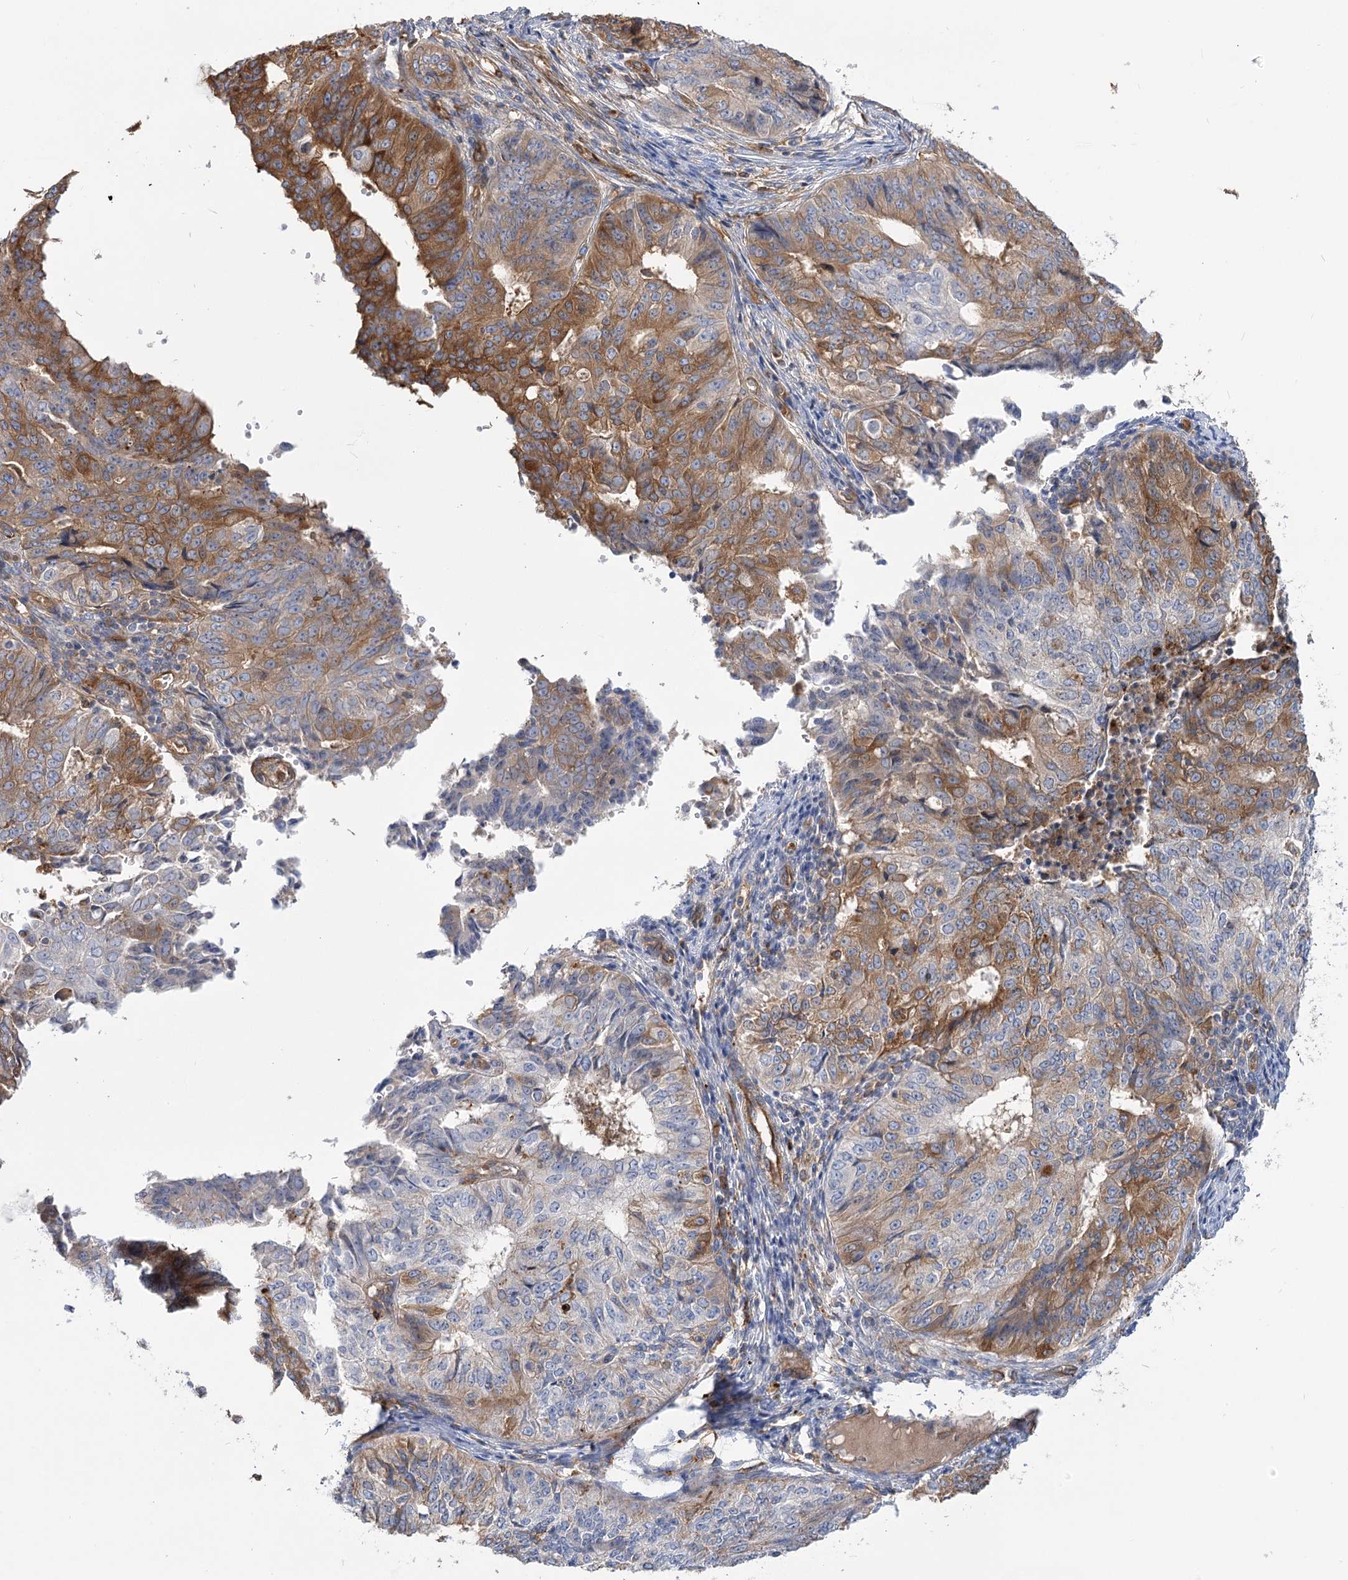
{"staining": {"intensity": "moderate", "quantity": "25%-75%", "location": "cytoplasmic/membranous"}, "tissue": "endometrial cancer", "cell_type": "Tumor cells", "image_type": "cancer", "snomed": [{"axis": "morphology", "description": "Adenocarcinoma, NOS"}, {"axis": "topography", "description": "Endometrium"}], "caption": "Endometrial cancer stained with a protein marker demonstrates moderate staining in tumor cells.", "gene": "GUSB", "patient": {"sex": "female", "age": 32}}